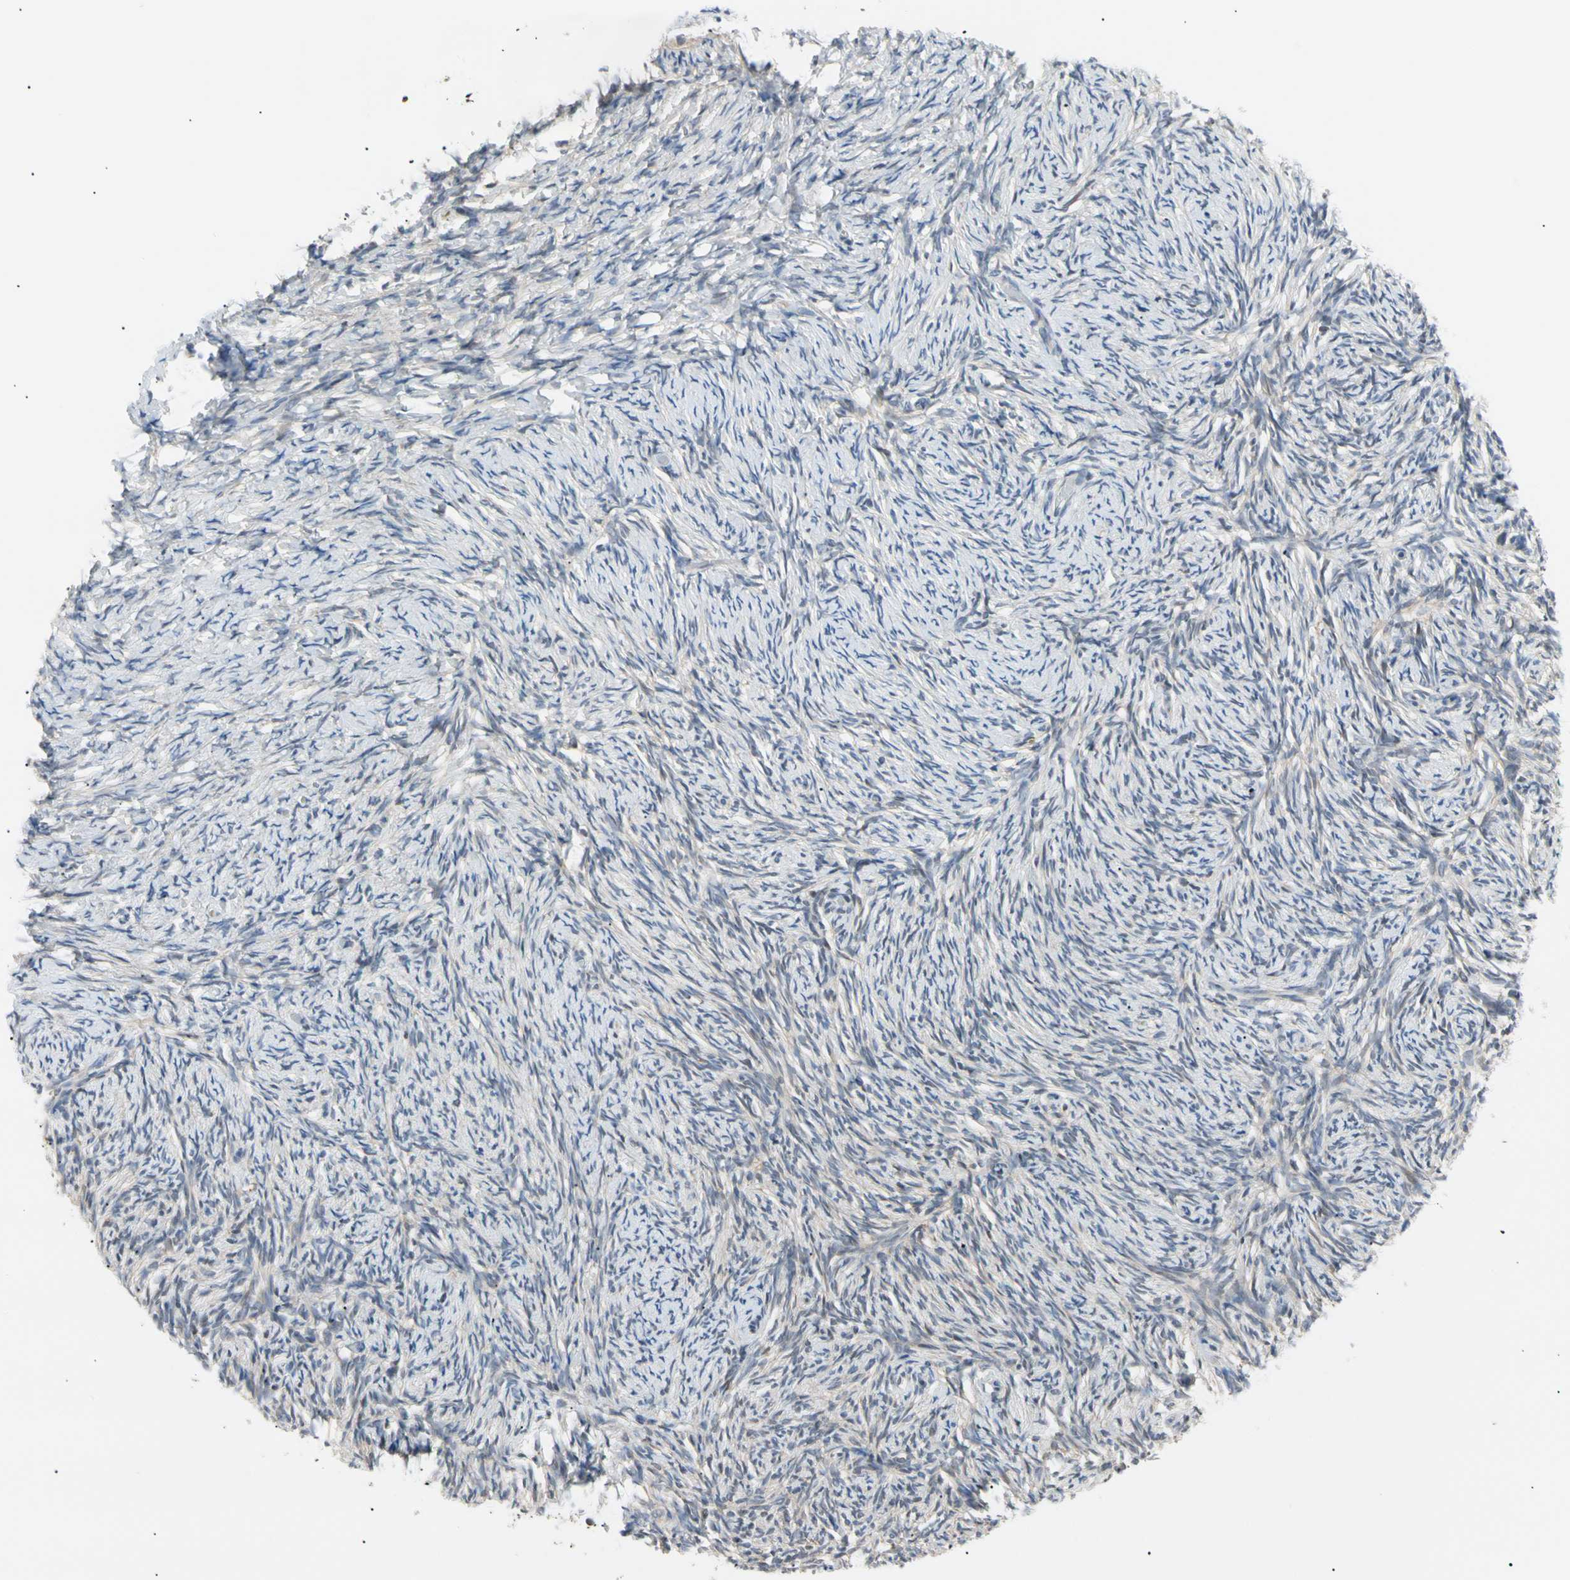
{"staining": {"intensity": "weak", "quantity": "<25%", "location": "cytoplasmic/membranous"}, "tissue": "ovary", "cell_type": "Ovarian stroma cells", "image_type": "normal", "snomed": [{"axis": "morphology", "description": "Normal tissue, NOS"}, {"axis": "topography", "description": "Ovary"}], "caption": "This is a photomicrograph of immunohistochemistry staining of benign ovary, which shows no expression in ovarian stroma cells.", "gene": "SEC23B", "patient": {"sex": "female", "age": 60}}